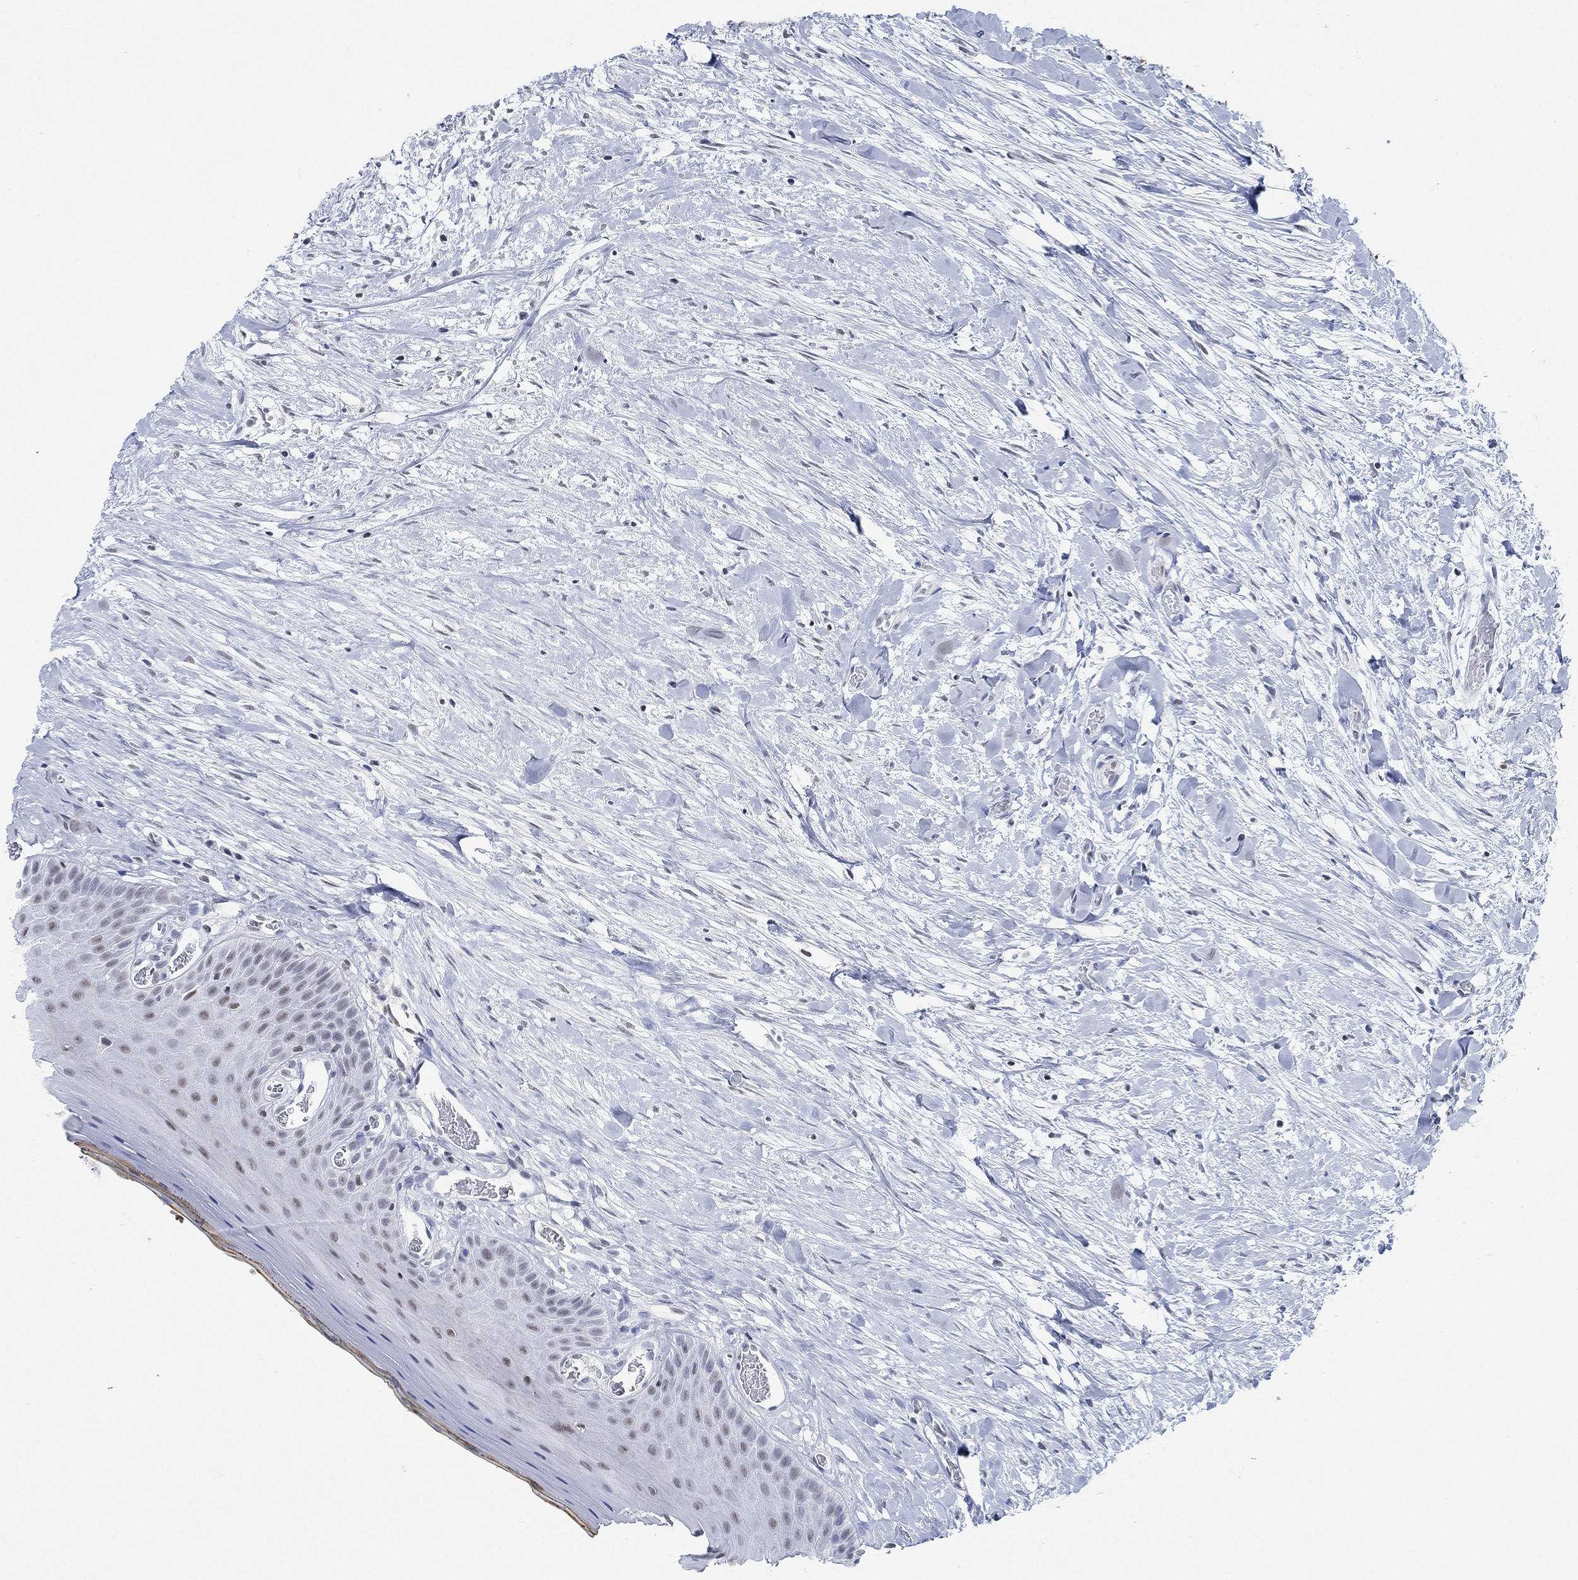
{"staining": {"intensity": "weak", "quantity": "<25%", "location": "nuclear"}, "tissue": "oral mucosa", "cell_type": "Squamous epithelial cells", "image_type": "normal", "snomed": [{"axis": "morphology", "description": "Normal tissue, NOS"}, {"axis": "topography", "description": "Oral tissue"}], "caption": "This image is of normal oral mucosa stained with immunohistochemistry to label a protein in brown with the nuclei are counter-stained blue. There is no staining in squamous epithelial cells.", "gene": "PPP1R17", "patient": {"sex": "female", "age": 43}}